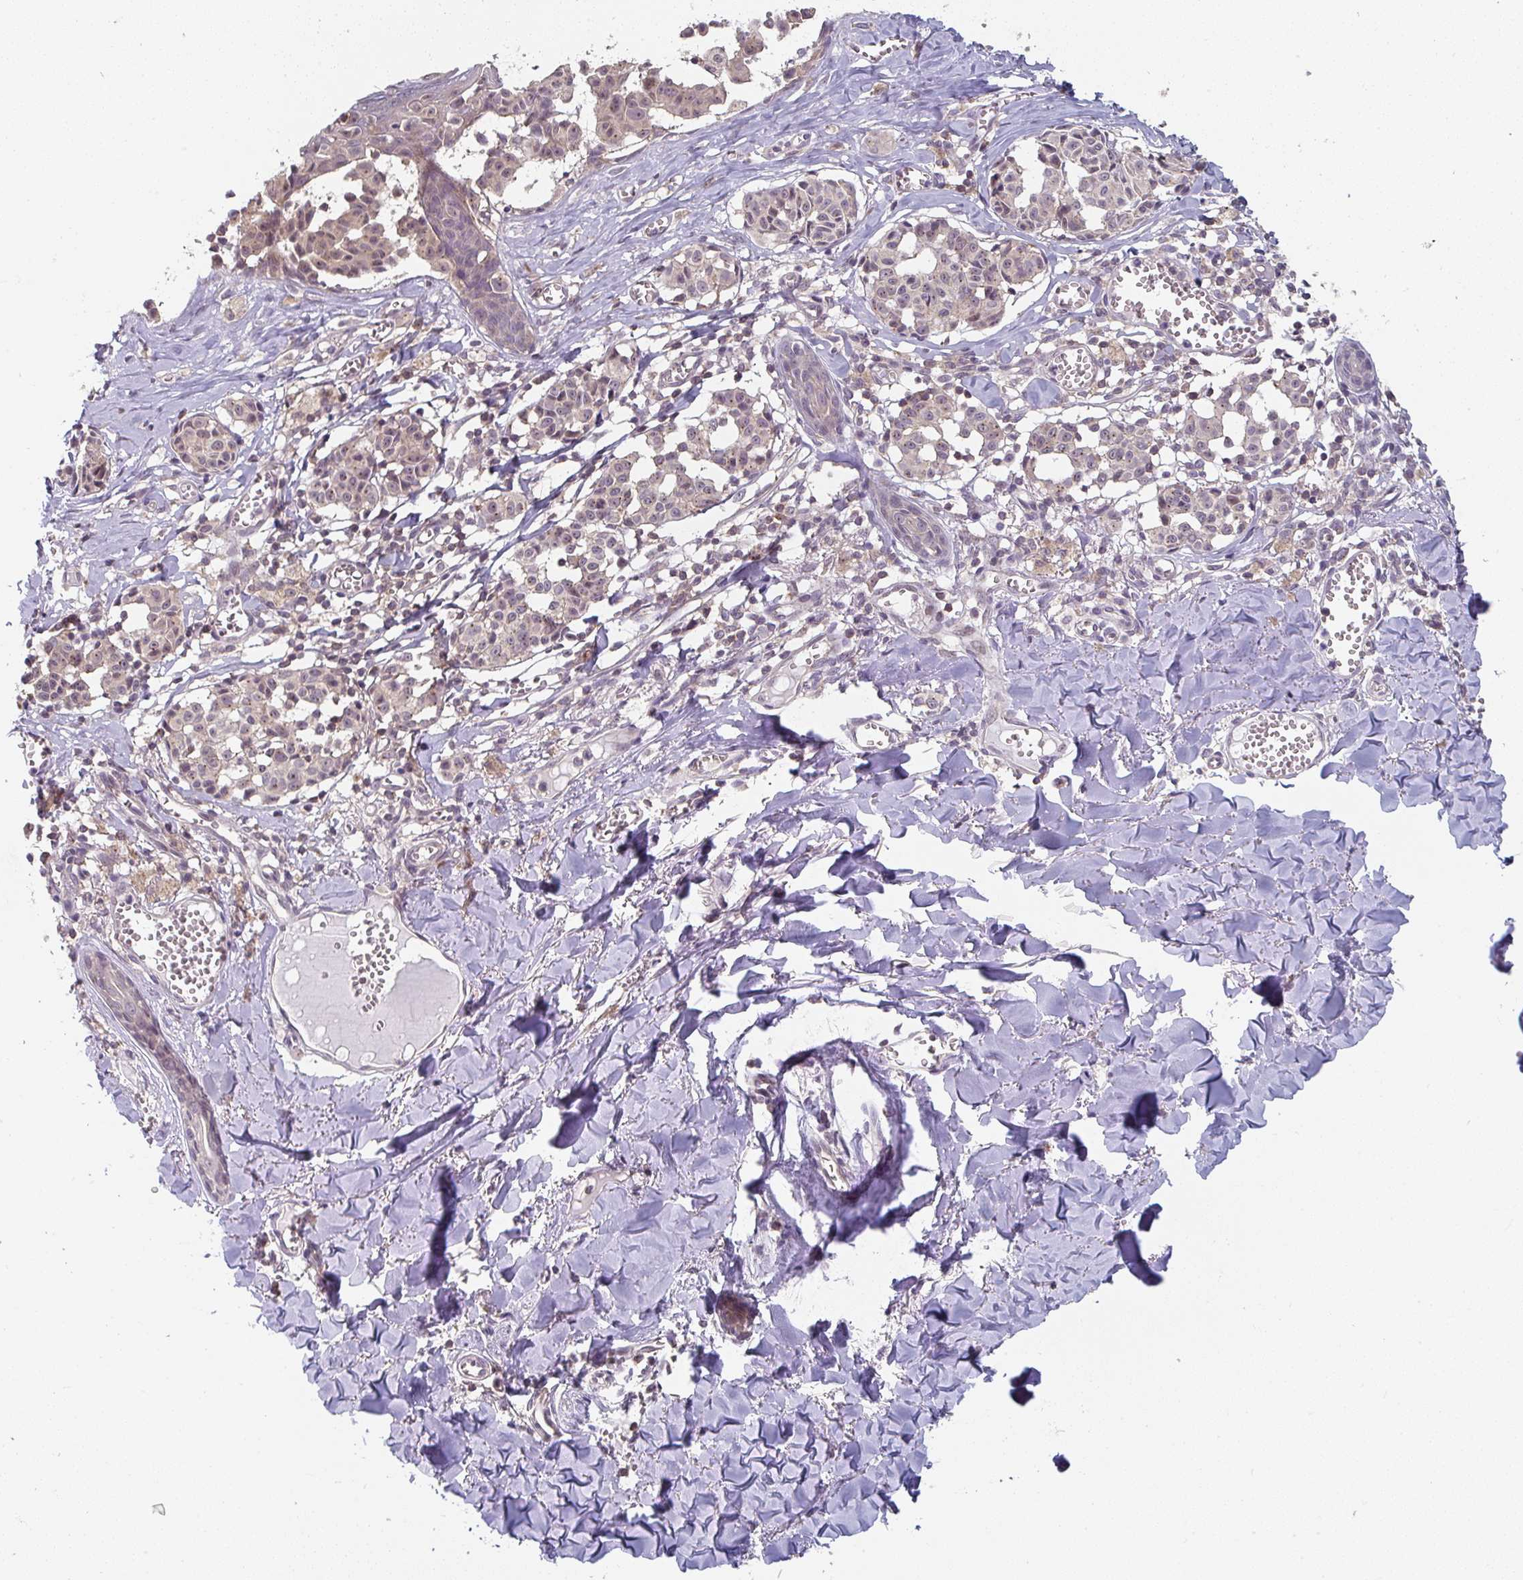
{"staining": {"intensity": "weak", "quantity": "<25%", "location": "cytoplasmic/membranous"}, "tissue": "melanoma", "cell_type": "Tumor cells", "image_type": "cancer", "snomed": [{"axis": "morphology", "description": "Malignant melanoma, NOS"}, {"axis": "topography", "description": "Skin"}], "caption": "Malignant melanoma was stained to show a protein in brown. There is no significant staining in tumor cells.", "gene": "RANGRF", "patient": {"sex": "female", "age": 43}}